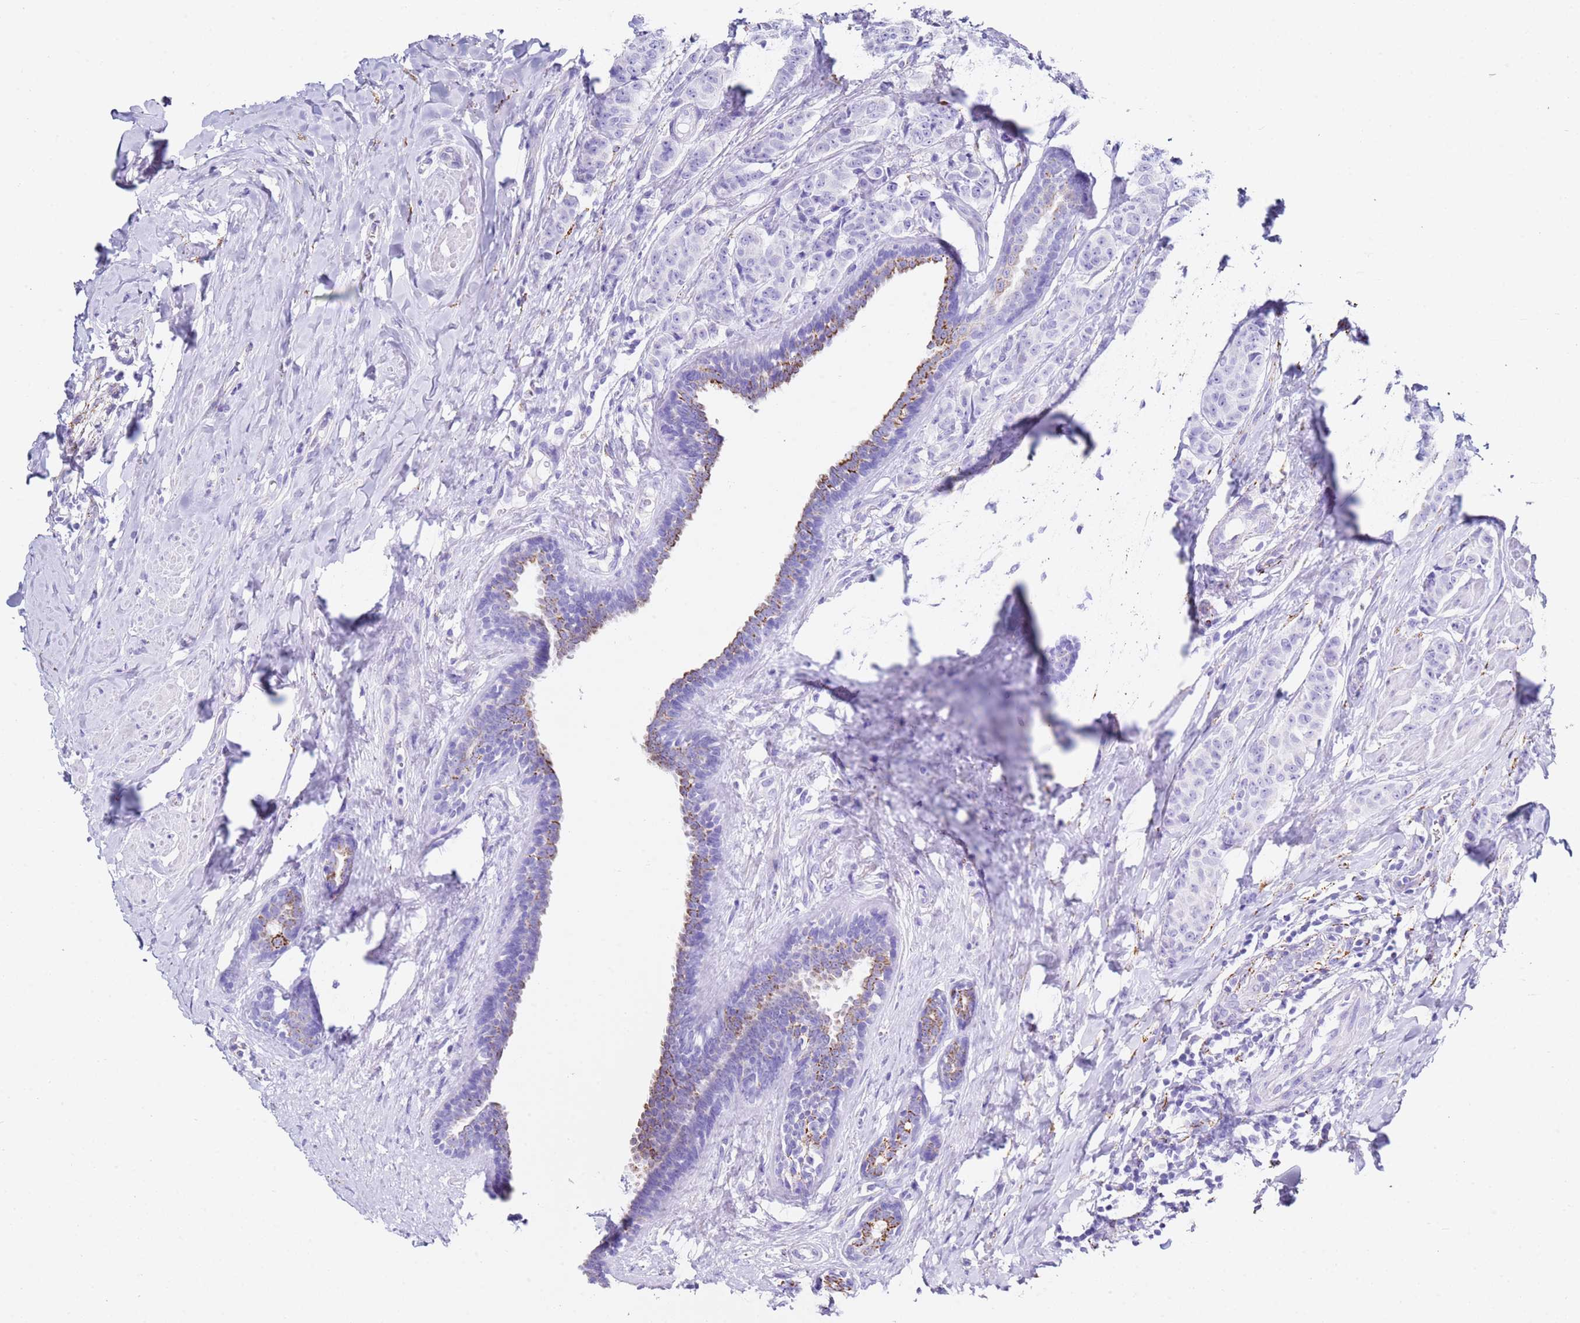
{"staining": {"intensity": "negative", "quantity": "none", "location": "none"}, "tissue": "breast cancer", "cell_type": "Tumor cells", "image_type": "cancer", "snomed": [{"axis": "morphology", "description": "Duct carcinoma"}, {"axis": "topography", "description": "Breast"}], "caption": "DAB (3,3'-diaminobenzidine) immunohistochemical staining of breast intraductal carcinoma displays no significant positivity in tumor cells. (Brightfield microscopy of DAB immunohistochemistry (IHC) at high magnification).", "gene": "PTBP2", "patient": {"sex": "female", "age": 40}}